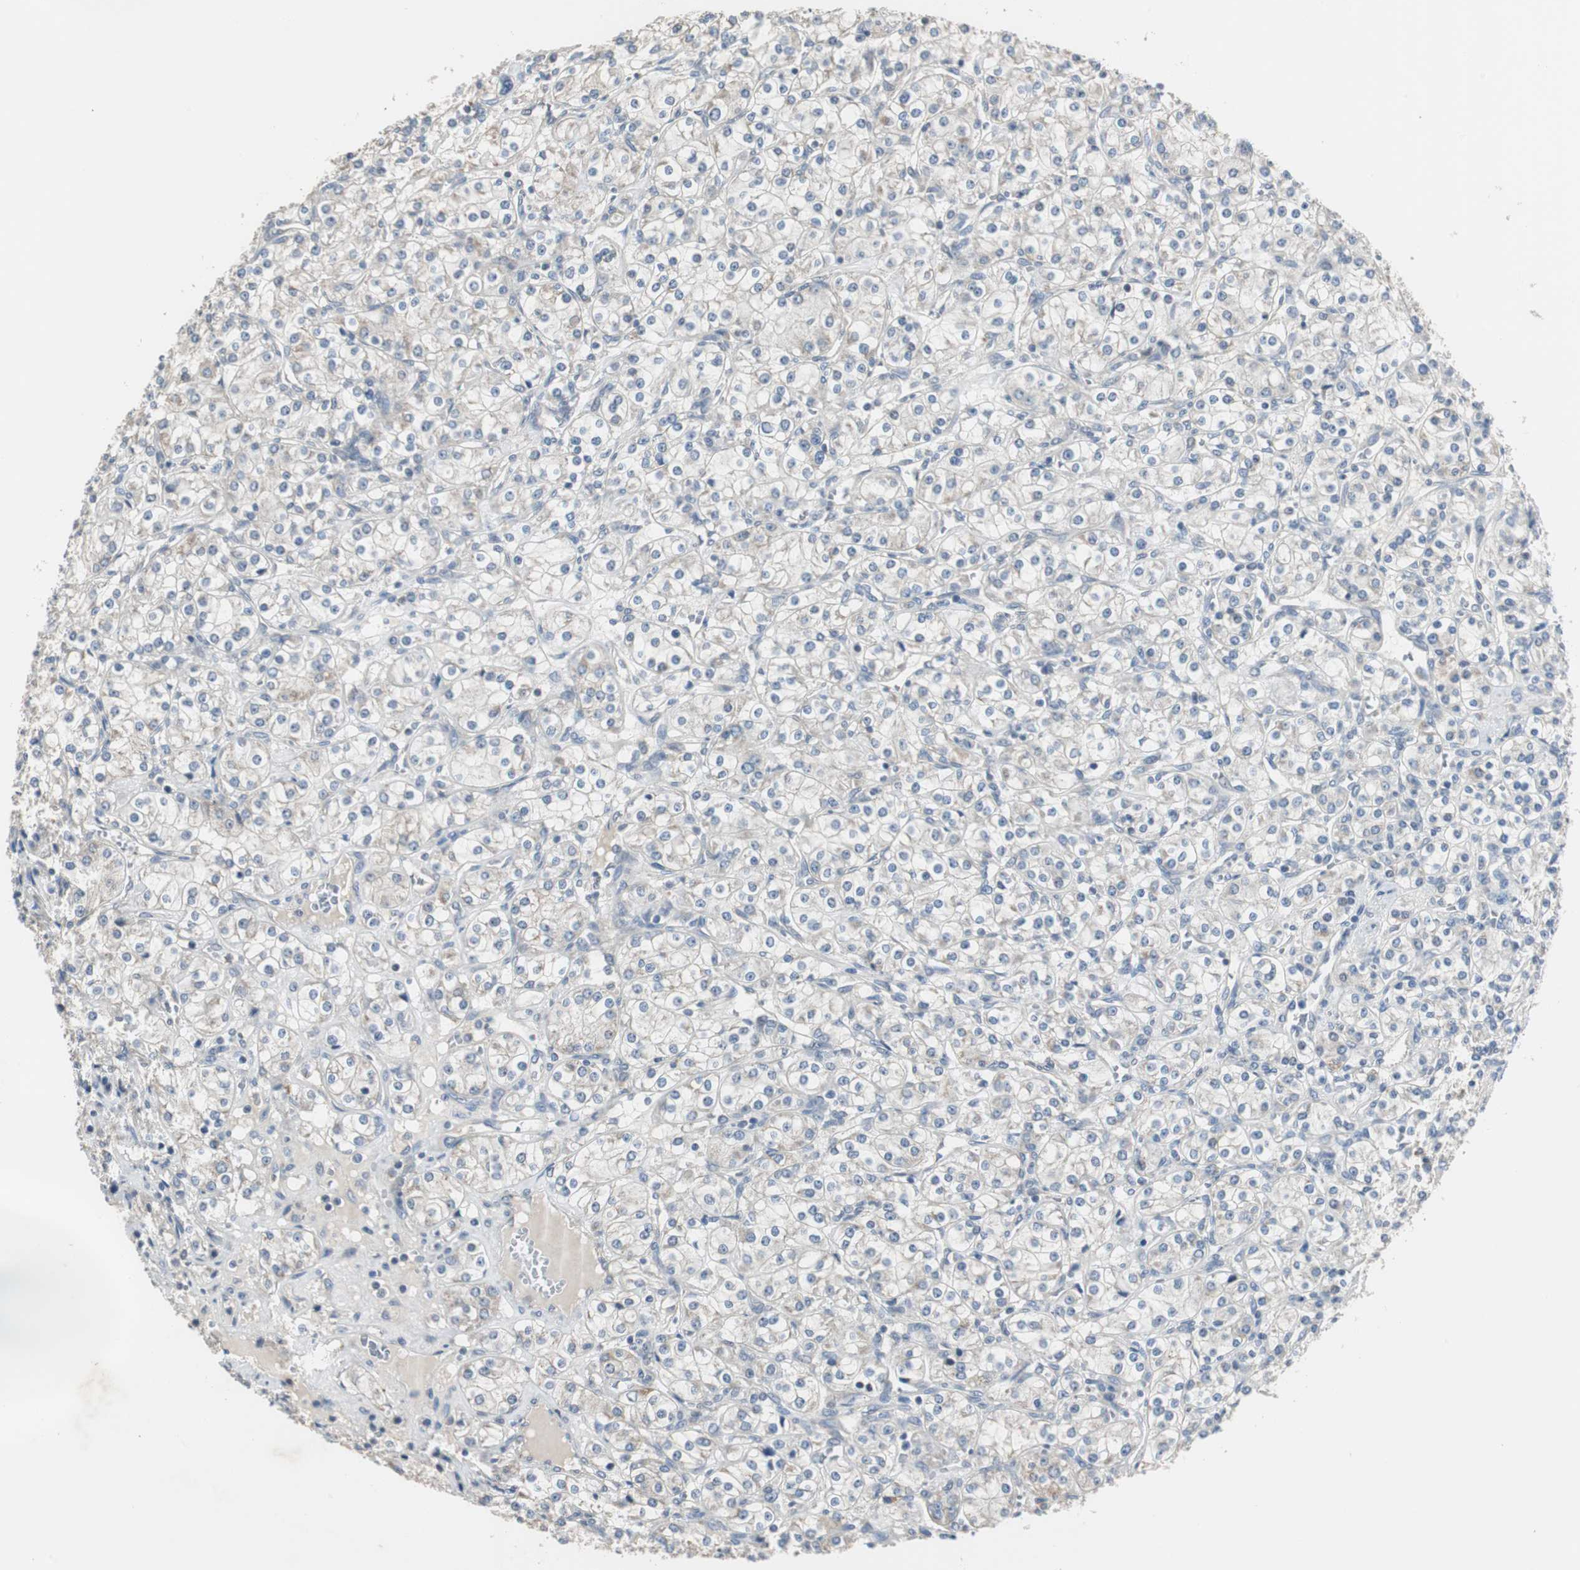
{"staining": {"intensity": "negative", "quantity": "none", "location": "none"}, "tissue": "renal cancer", "cell_type": "Tumor cells", "image_type": "cancer", "snomed": [{"axis": "morphology", "description": "Adenocarcinoma, NOS"}, {"axis": "topography", "description": "Kidney"}], "caption": "Immunohistochemistry (IHC) image of neoplastic tissue: renal adenocarcinoma stained with DAB shows no significant protein positivity in tumor cells. (DAB (3,3'-diaminobenzidine) IHC, high magnification).", "gene": "MYT1", "patient": {"sex": "male", "age": 77}}